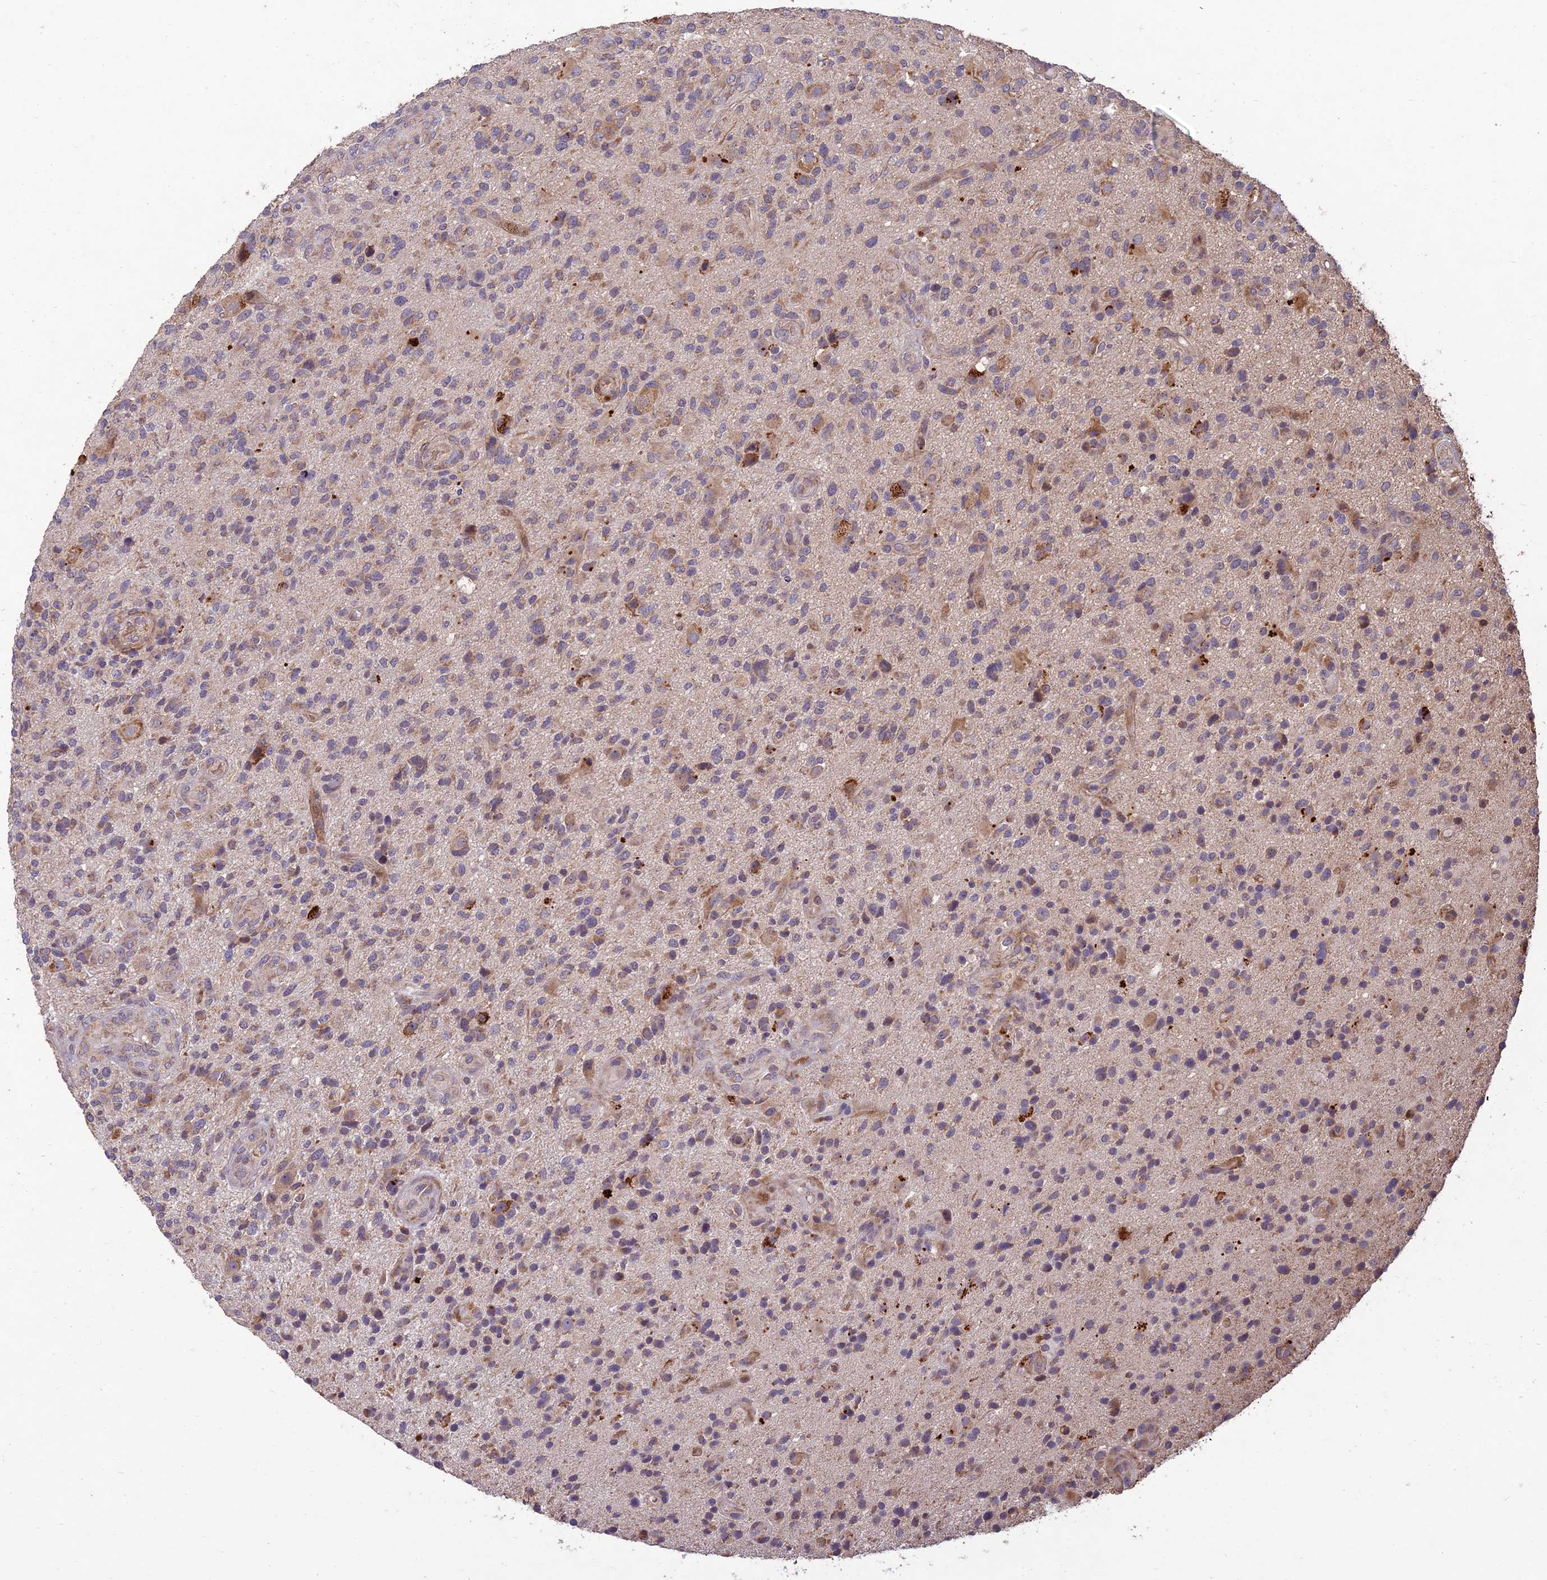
{"staining": {"intensity": "weak", "quantity": "<25%", "location": "cytoplasmic/membranous"}, "tissue": "glioma", "cell_type": "Tumor cells", "image_type": "cancer", "snomed": [{"axis": "morphology", "description": "Glioma, malignant, High grade"}, {"axis": "topography", "description": "Brain"}], "caption": "DAB (3,3'-diaminobenzidine) immunohistochemical staining of glioma displays no significant staining in tumor cells. The staining is performed using DAB brown chromogen with nuclei counter-stained in using hematoxylin.", "gene": "PPP1R11", "patient": {"sex": "male", "age": 47}}